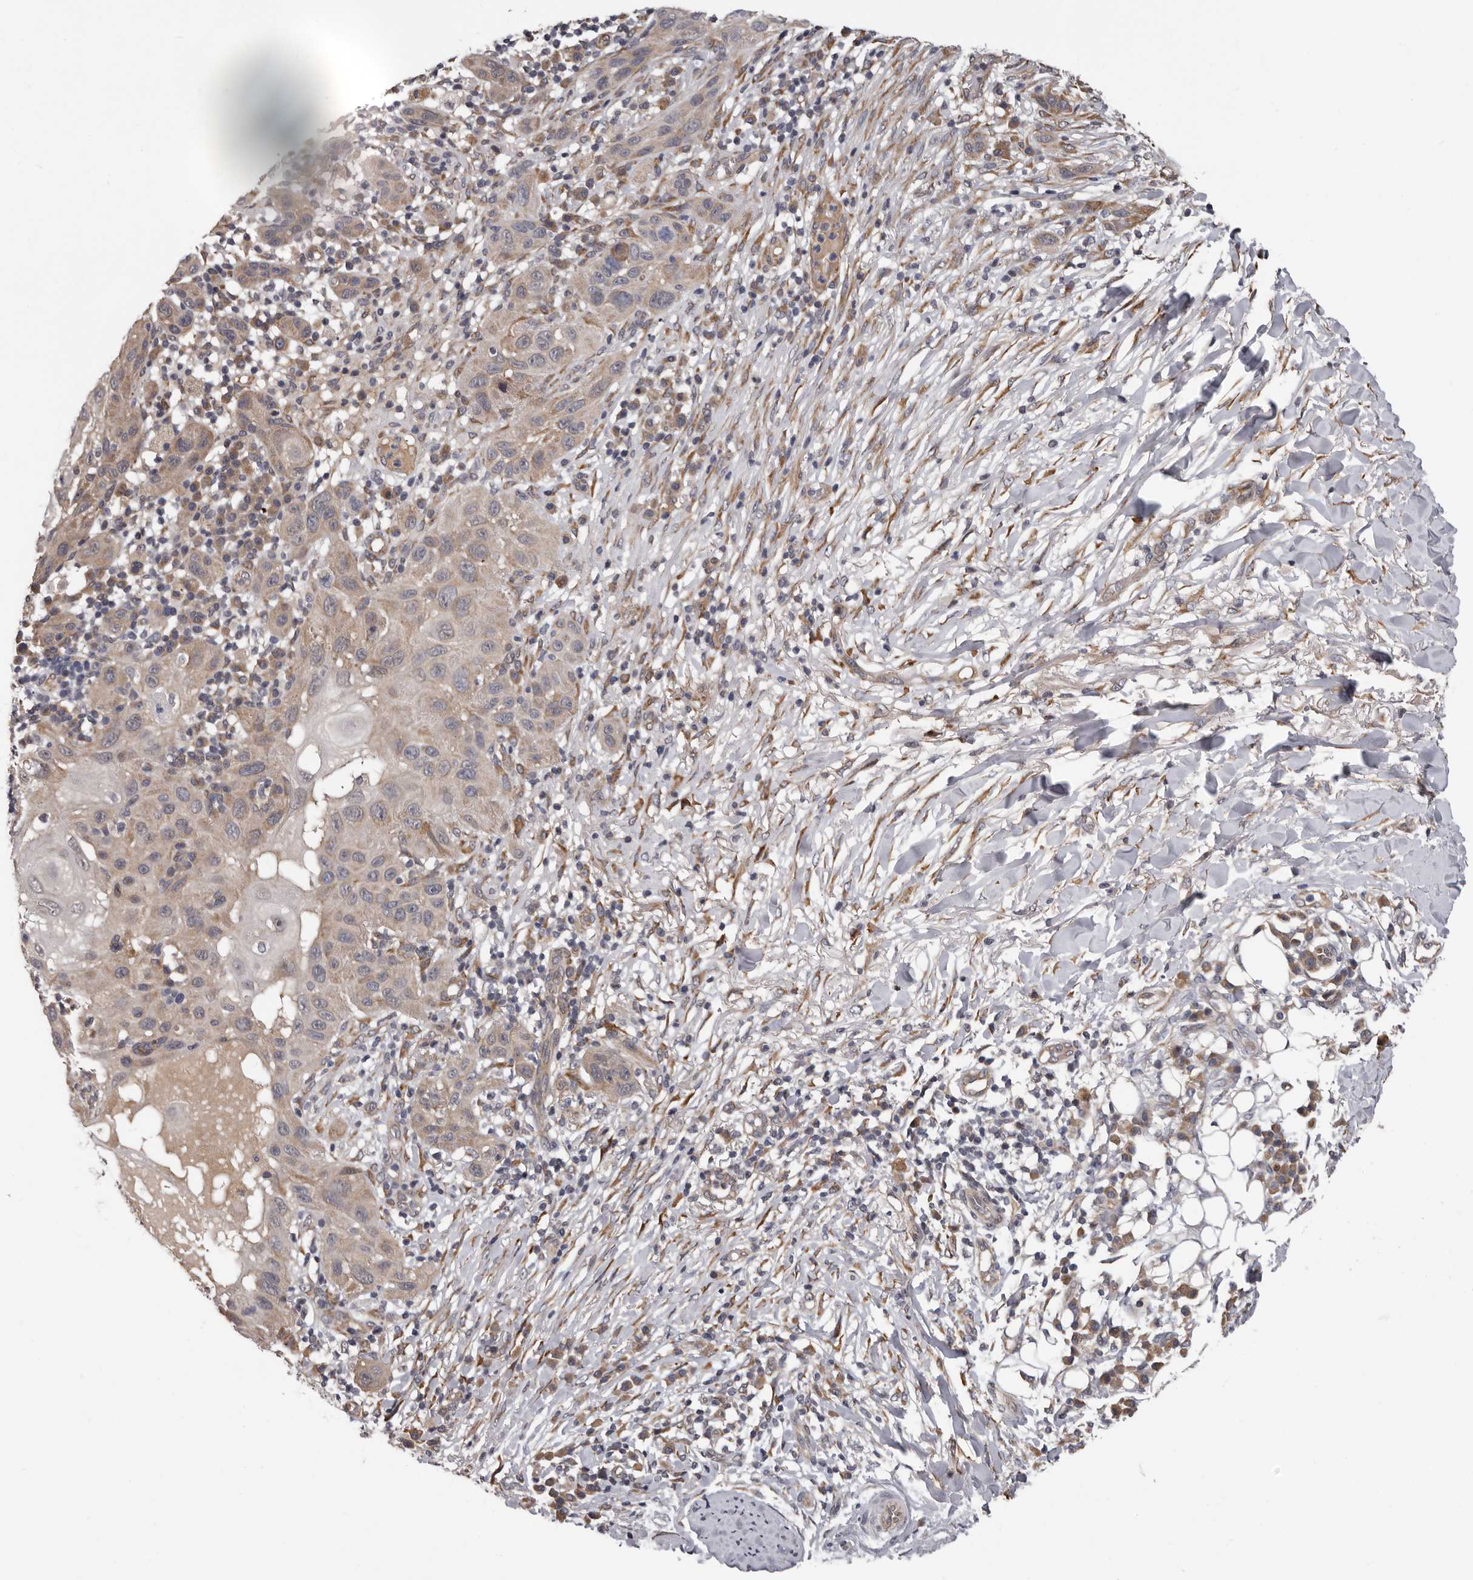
{"staining": {"intensity": "weak", "quantity": ">75%", "location": "cytoplasmic/membranous"}, "tissue": "skin cancer", "cell_type": "Tumor cells", "image_type": "cancer", "snomed": [{"axis": "morphology", "description": "Normal tissue, NOS"}, {"axis": "morphology", "description": "Squamous cell carcinoma, NOS"}, {"axis": "topography", "description": "Skin"}], "caption": "IHC (DAB (3,3'-diaminobenzidine)) staining of skin cancer (squamous cell carcinoma) reveals weak cytoplasmic/membranous protein staining in approximately >75% of tumor cells. Nuclei are stained in blue.", "gene": "MED8", "patient": {"sex": "female", "age": 96}}